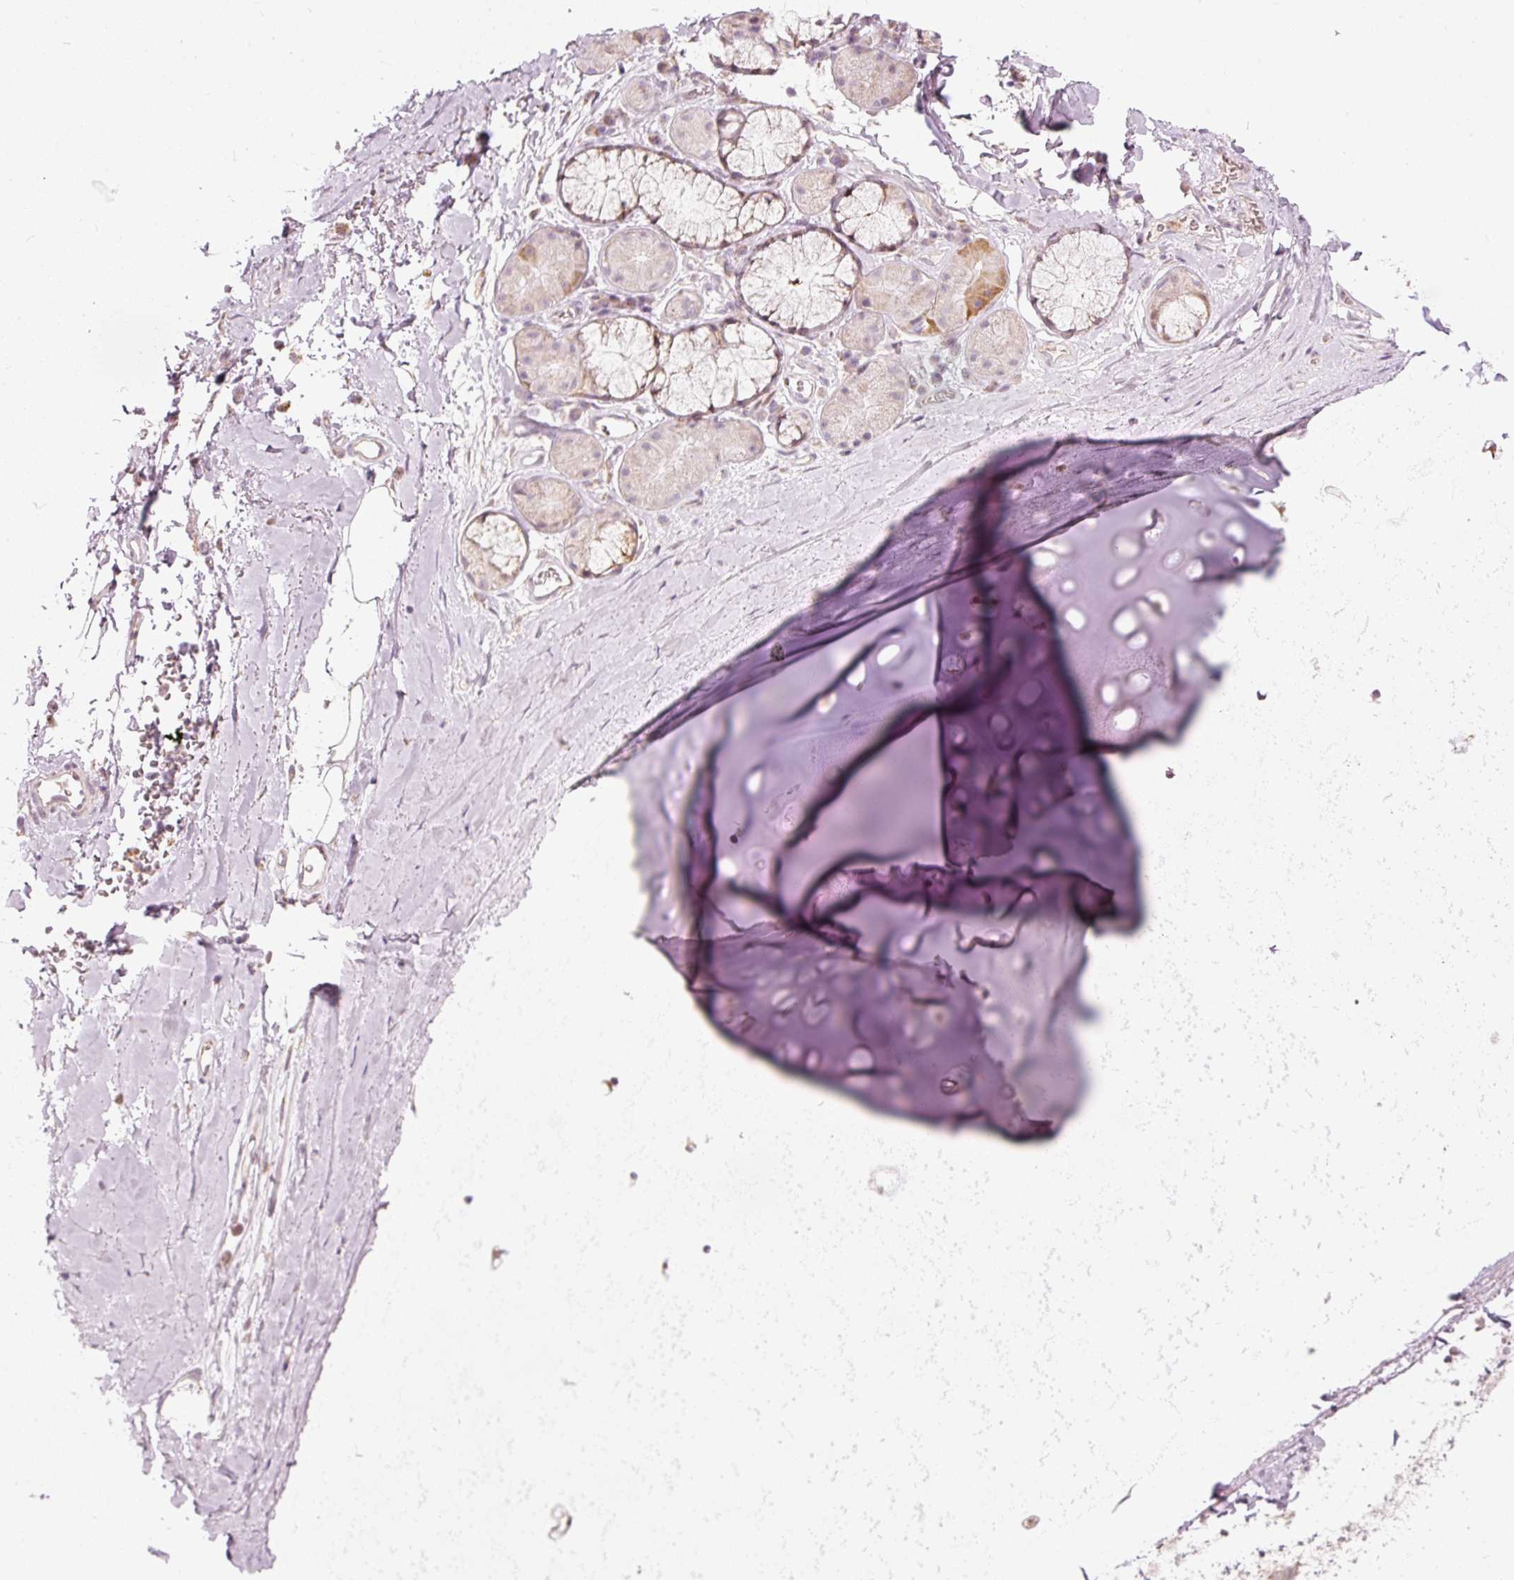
{"staining": {"intensity": "negative", "quantity": "none", "location": "none"}, "tissue": "adipose tissue", "cell_type": "Adipocytes", "image_type": "normal", "snomed": [{"axis": "morphology", "description": "Normal tissue, NOS"}, {"axis": "topography", "description": "Cartilage tissue"}, {"axis": "topography", "description": "Bronchus"}], "caption": "This is a image of immunohistochemistry staining of benign adipose tissue, which shows no positivity in adipocytes.", "gene": "RNF39", "patient": {"sex": "male", "age": 58}}